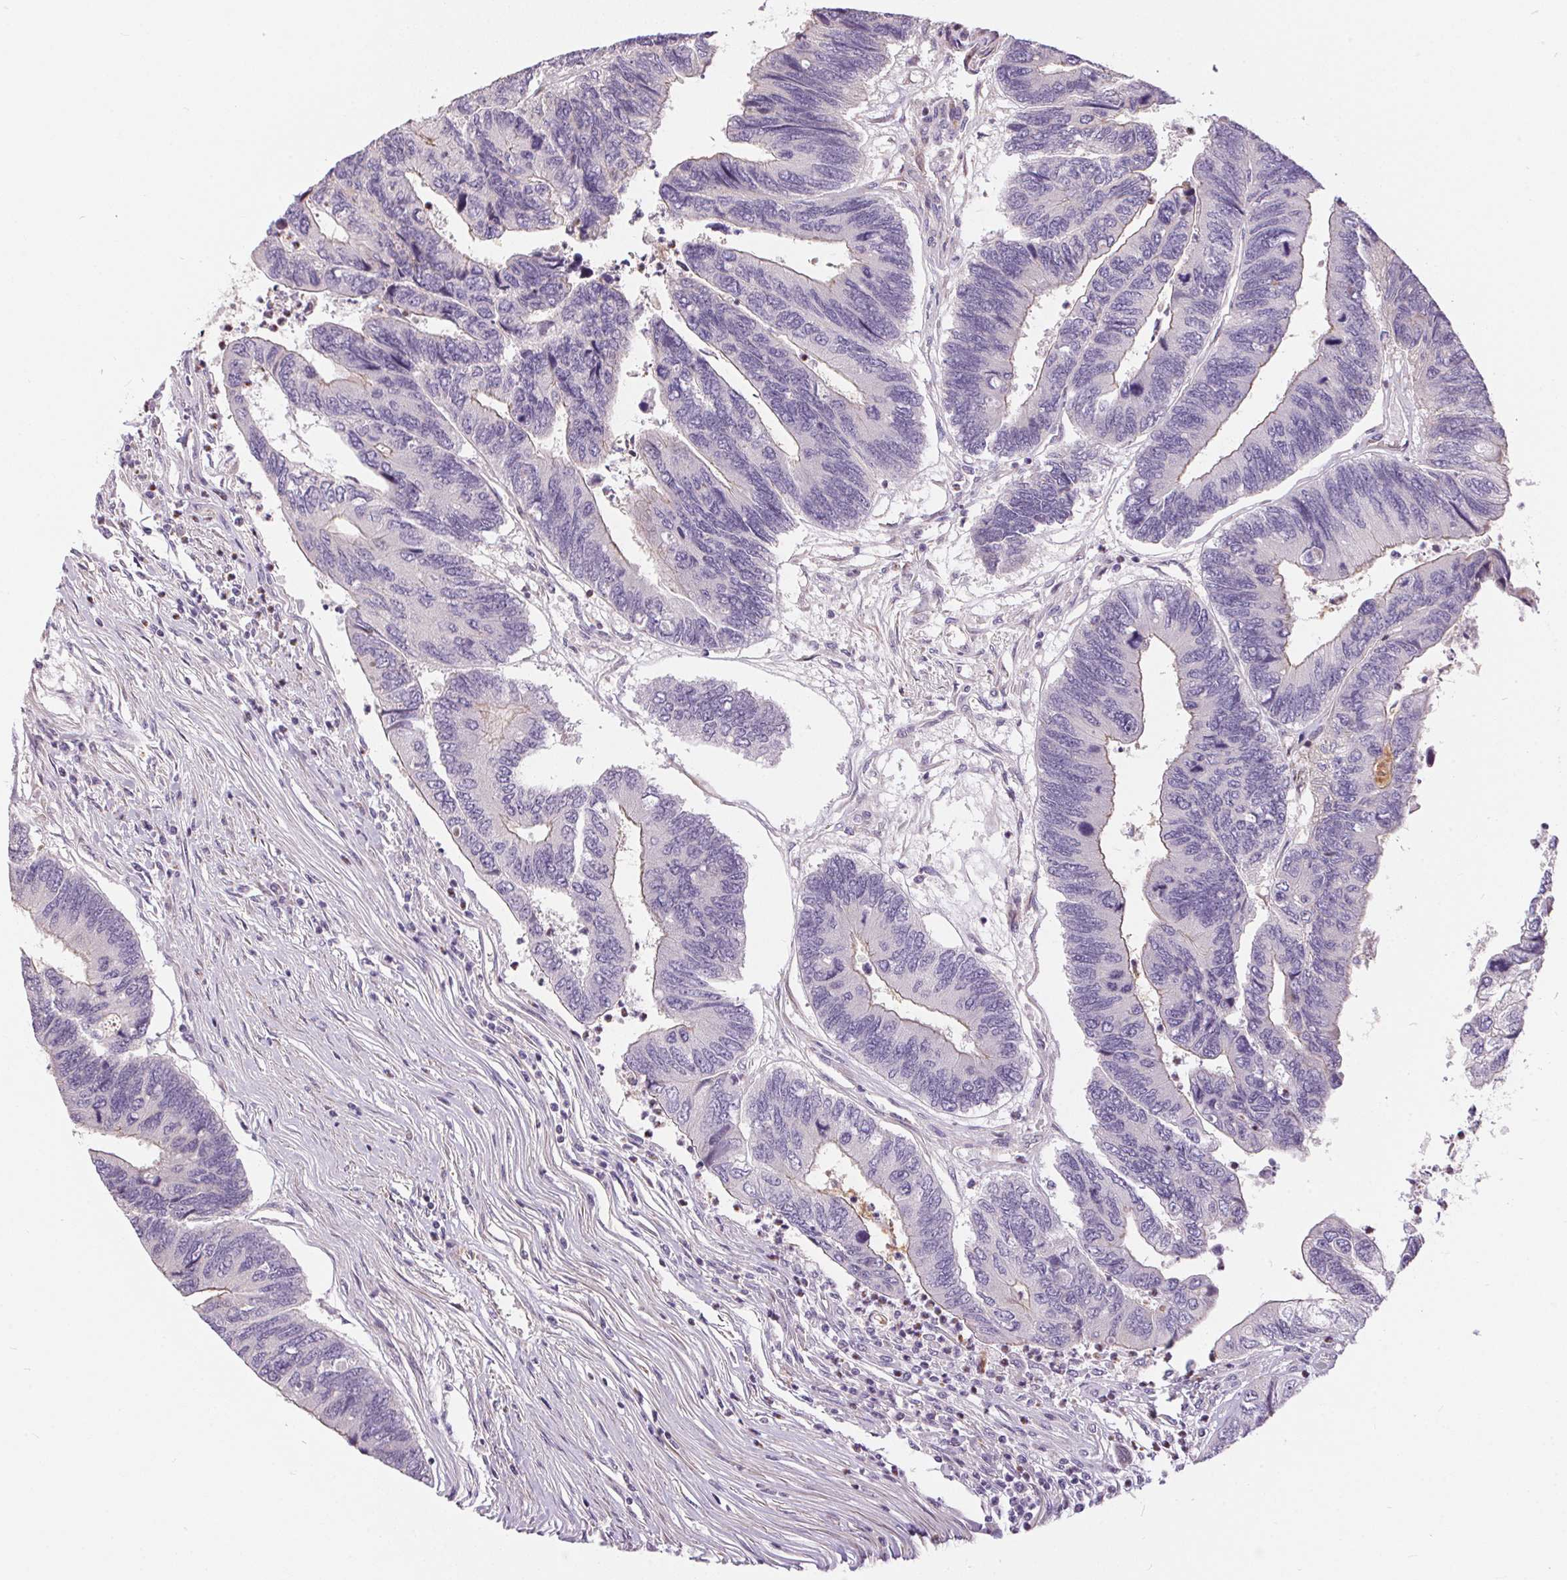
{"staining": {"intensity": "negative", "quantity": "none", "location": "none"}, "tissue": "colorectal cancer", "cell_type": "Tumor cells", "image_type": "cancer", "snomed": [{"axis": "morphology", "description": "Adenocarcinoma, NOS"}, {"axis": "topography", "description": "Colon"}], "caption": "This photomicrograph is of colorectal cancer (adenocarcinoma) stained with immunohistochemistry (IHC) to label a protein in brown with the nuclei are counter-stained blue. There is no expression in tumor cells.", "gene": "UNC13B", "patient": {"sex": "female", "age": 67}}